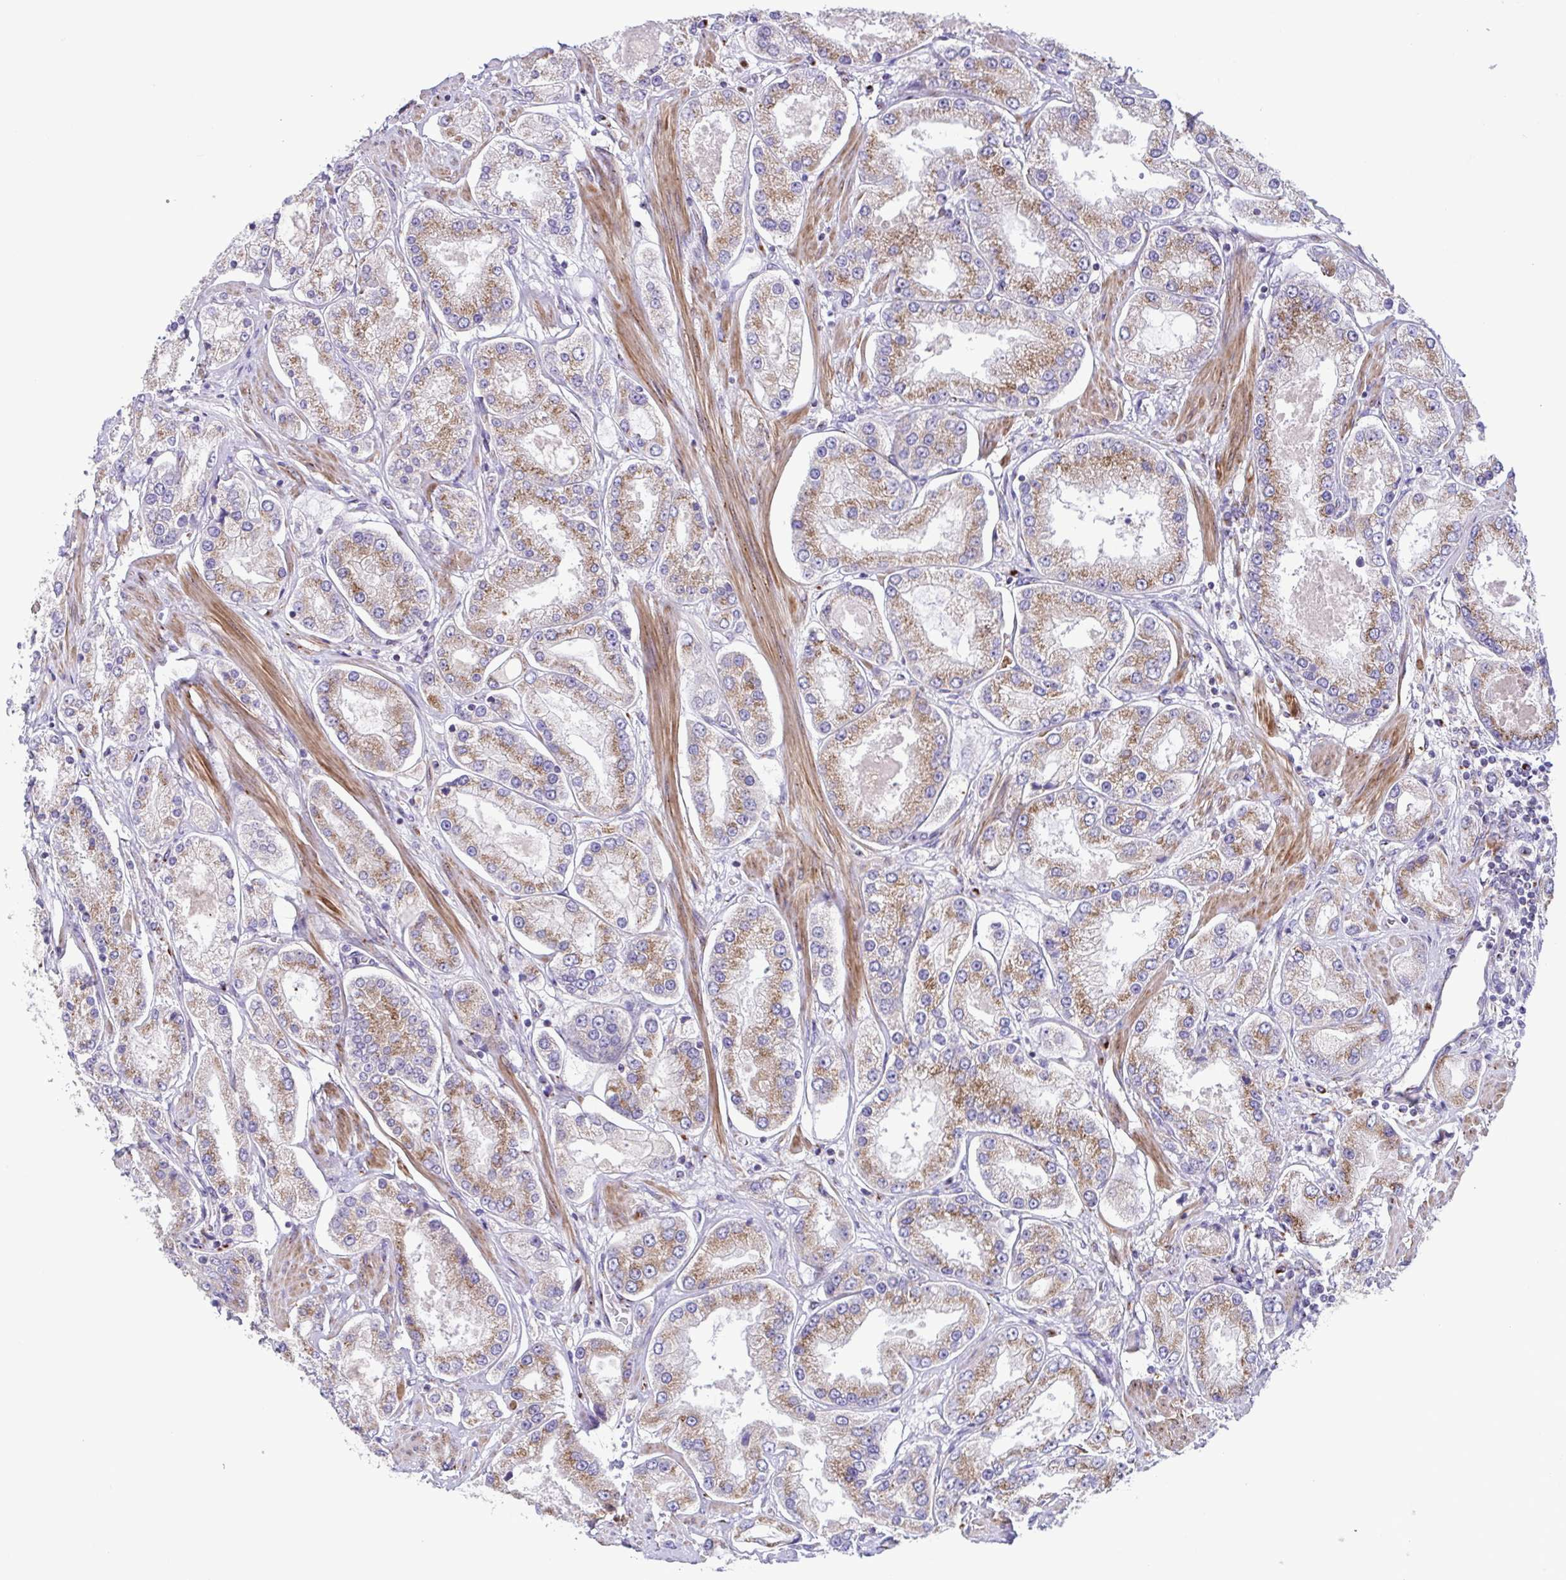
{"staining": {"intensity": "moderate", "quantity": "25%-75%", "location": "cytoplasmic/membranous"}, "tissue": "prostate cancer", "cell_type": "Tumor cells", "image_type": "cancer", "snomed": [{"axis": "morphology", "description": "Adenocarcinoma, High grade"}, {"axis": "topography", "description": "Prostate"}], "caption": "DAB immunohistochemical staining of prostate high-grade adenocarcinoma exhibits moderate cytoplasmic/membranous protein positivity in approximately 25%-75% of tumor cells. (DAB (3,3'-diaminobenzidine) IHC with brightfield microscopy, high magnification).", "gene": "COL17A1", "patient": {"sex": "male", "age": 69}}